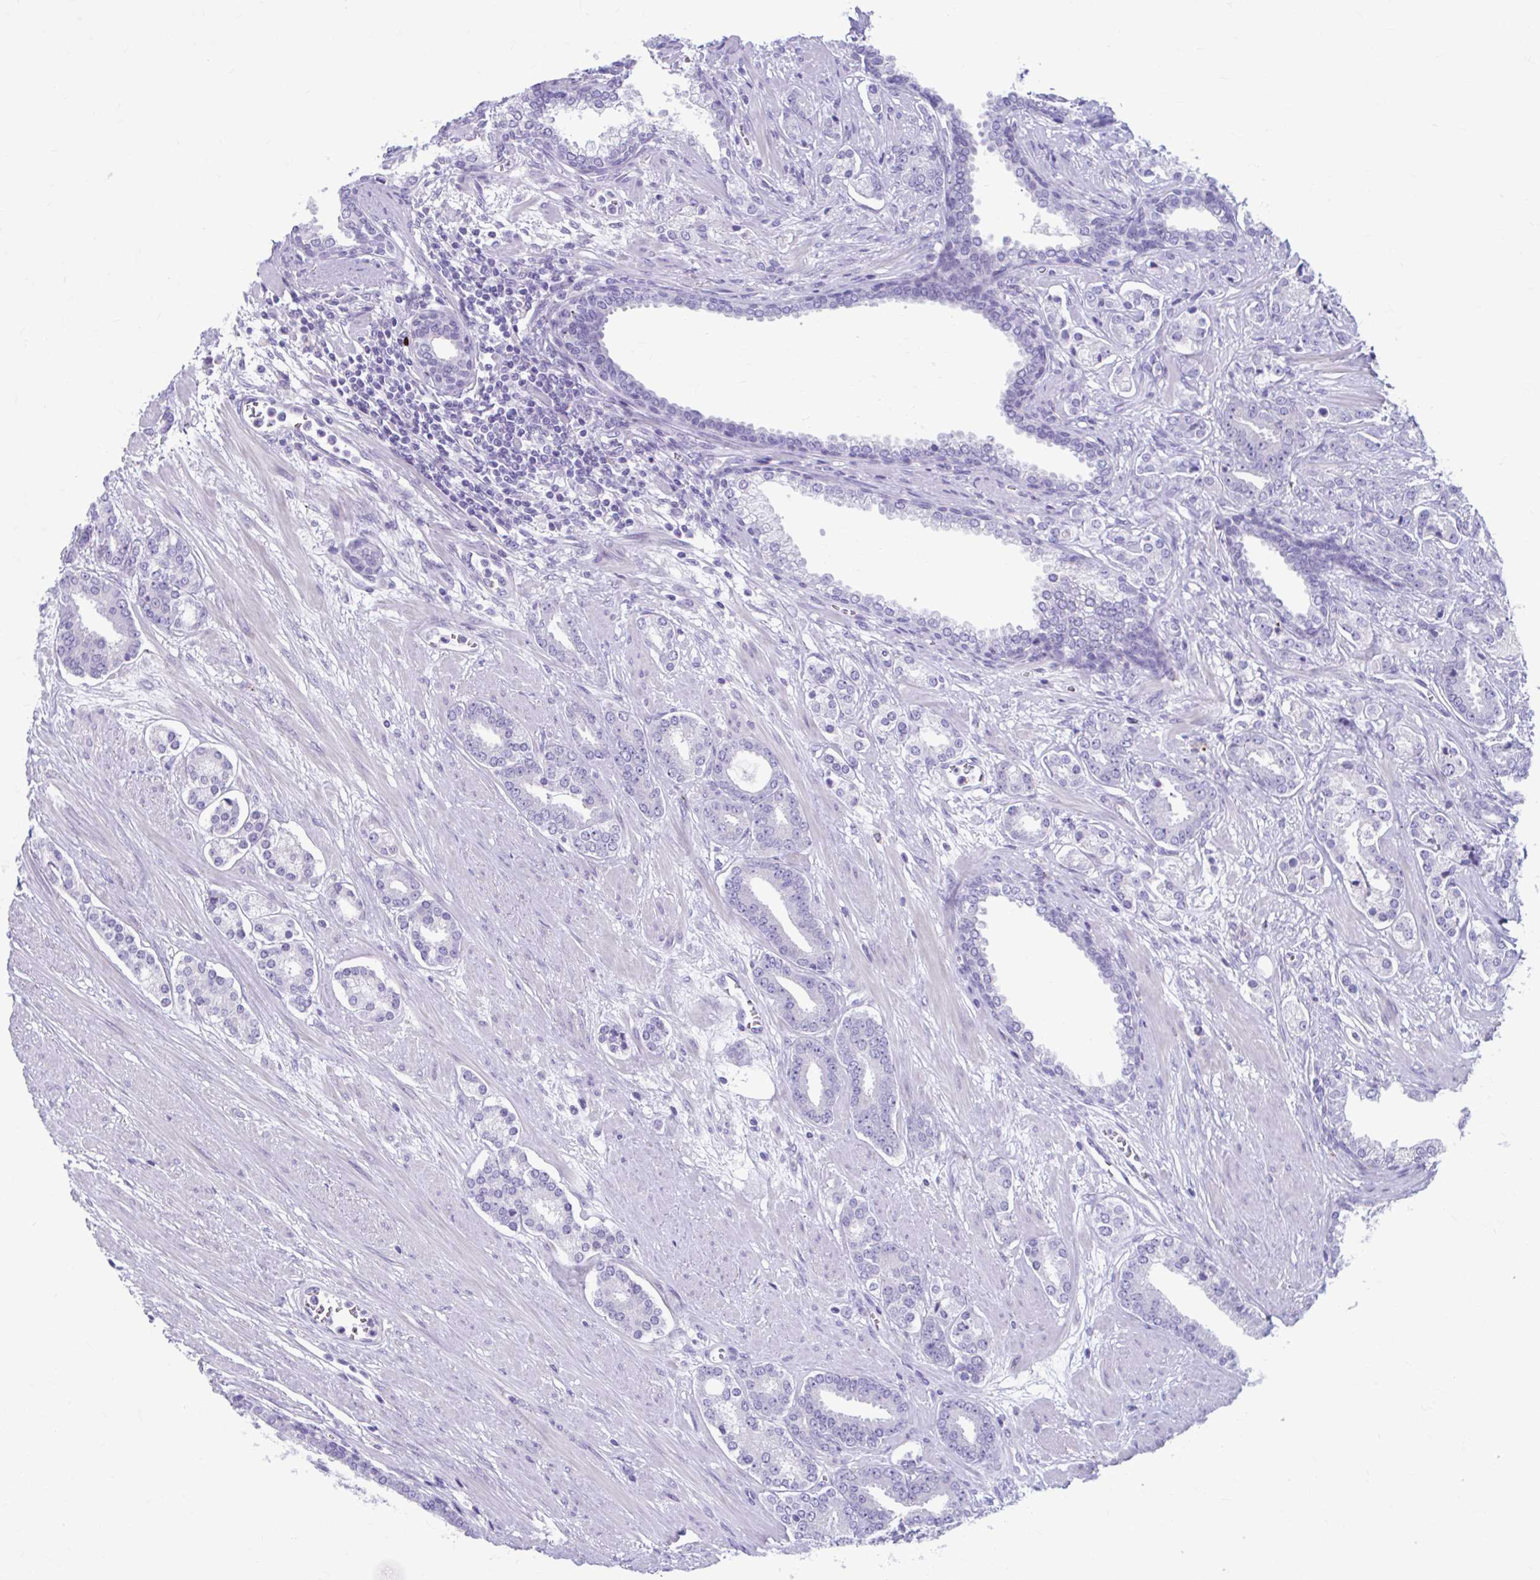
{"staining": {"intensity": "negative", "quantity": "none", "location": "none"}, "tissue": "prostate cancer", "cell_type": "Tumor cells", "image_type": "cancer", "snomed": [{"axis": "morphology", "description": "Adenocarcinoma, High grade"}, {"axis": "topography", "description": "Prostate"}], "caption": "Immunohistochemistry micrograph of human prostate cancer stained for a protein (brown), which shows no staining in tumor cells. Nuclei are stained in blue.", "gene": "C12orf71", "patient": {"sex": "male", "age": 60}}